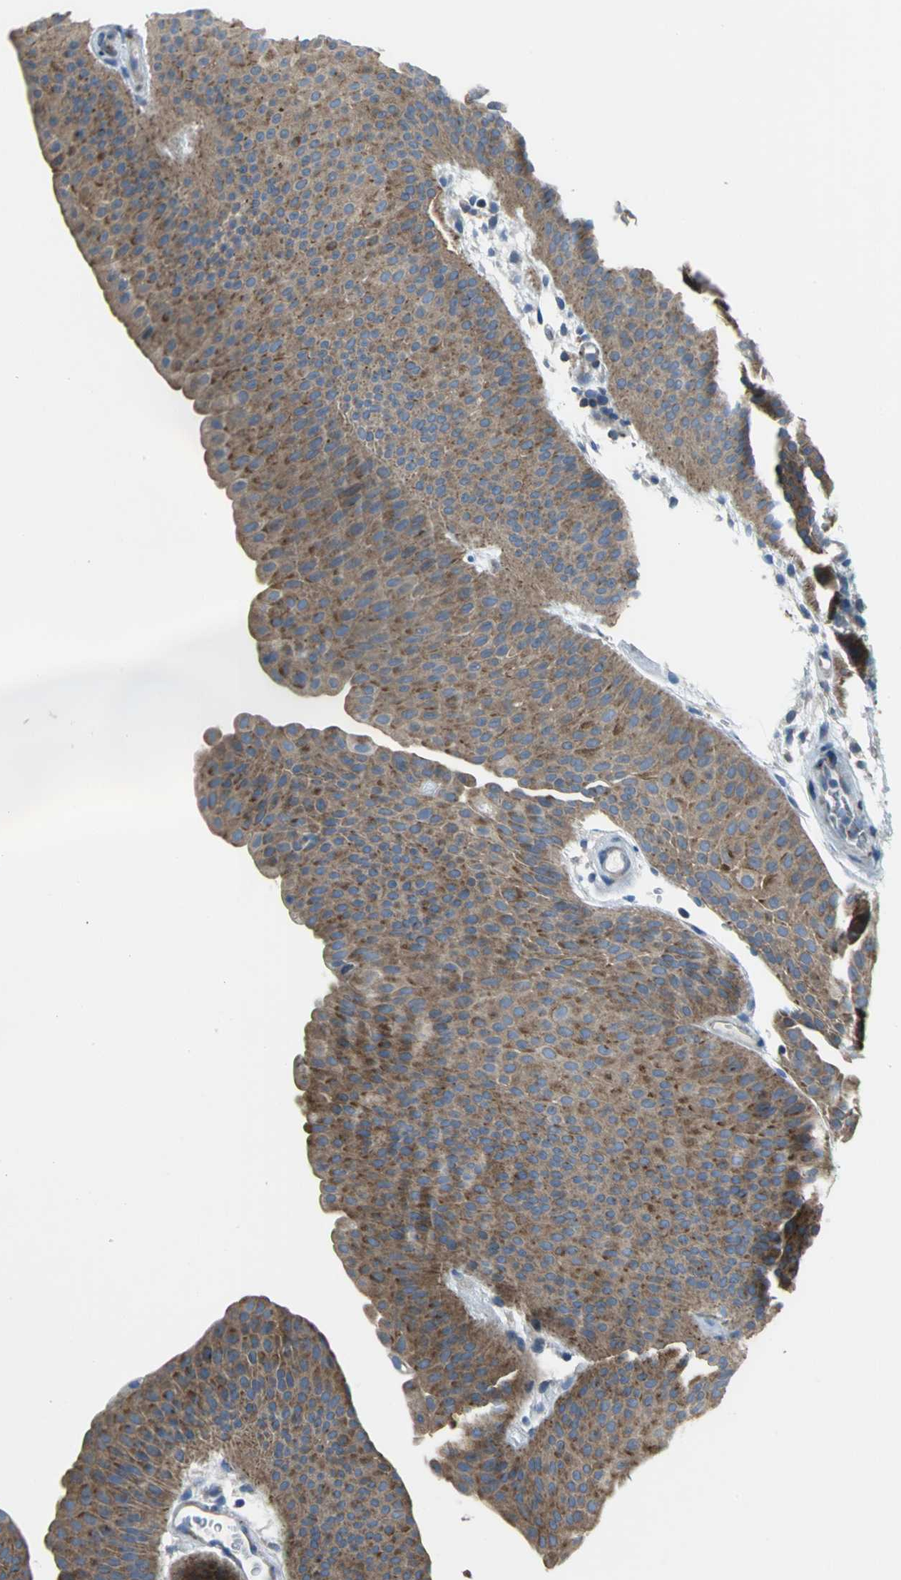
{"staining": {"intensity": "moderate", "quantity": ">75%", "location": "cytoplasmic/membranous"}, "tissue": "urothelial cancer", "cell_type": "Tumor cells", "image_type": "cancer", "snomed": [{"axis": "morphology", "description": "Urothelial carcinoma, Low grade"}, {"axis": "topography", "description": "Urinary bladder"}], "caption": "Immunohistochemical staining of human low-grade urothelial carcinoma displays moderate cytoplasmic/membranous protein staining in about >75% of tumor cells.", "gene": "EIF5A", "patient": {"sex": "female", "age": 60}}